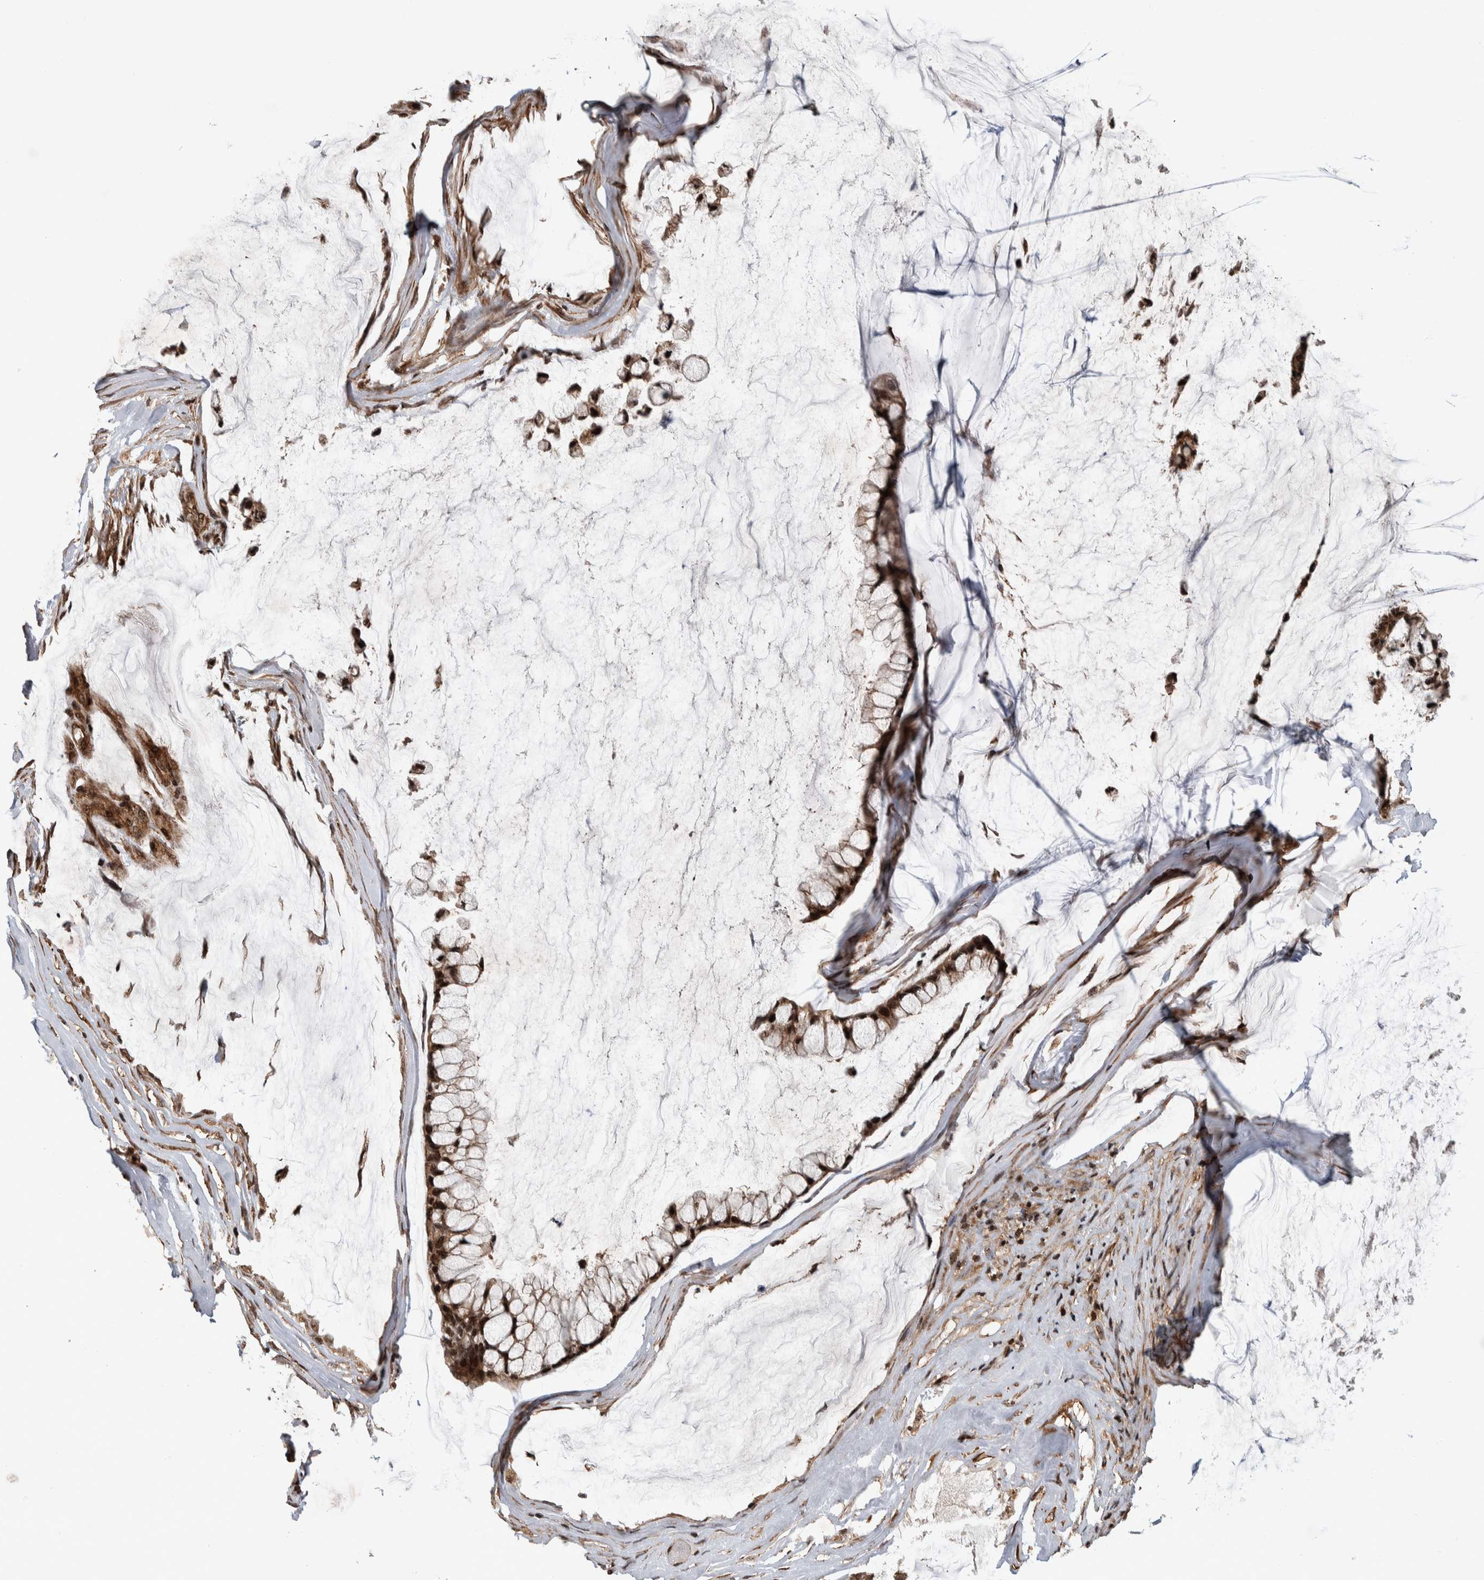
{"staining": {"intensity": "strong", "quantity": ">75%", "location": "cytoplasmic/membranous,nuclear"}, "tissue": "ovarian cancer", "cell_type": "Tumor cells", "image_type": "cancer", "snomed": [{"axis": "morphology", "description": "Cystadenocarcinoma, mucinous, NOS"}, {"axis": "topography", "description": "Ovary"}], "caption": "A brown stain shows strong cytoplasmic/membranous and nuclear positivity of a protein in ovarian cancer (mucinous cystadenocarcinoma) tumor cells.", "gene": "ARFGEF1", "patient": {"sex": "female", "age": 39}}